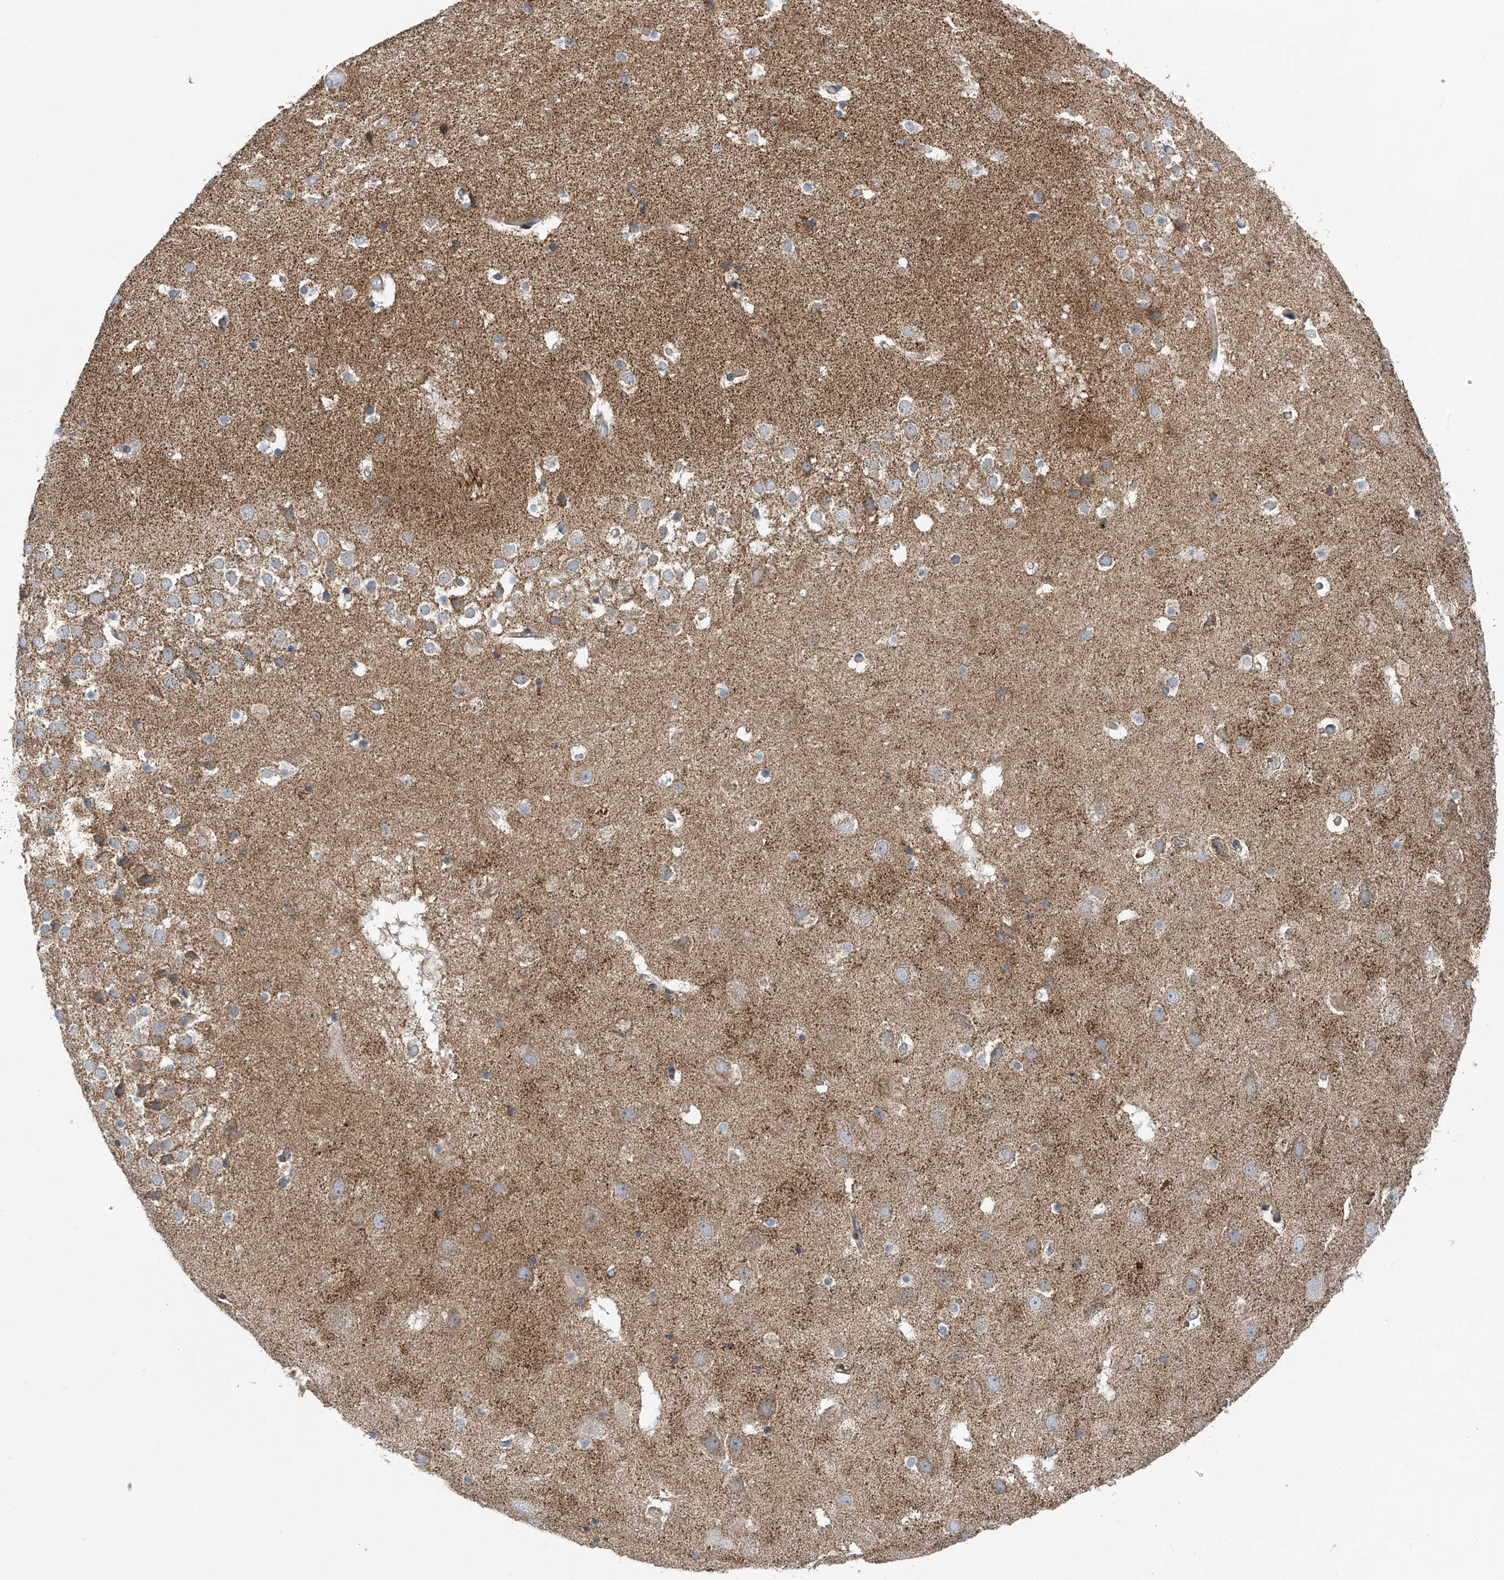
{"staining": {"intensity": "moderate", "quantity": "<25%", "location": "cytoplasmic/membranous"}, "tissue": "hippocampus", "cell_type": "Glial cells", "image_type": "normal", "snomed": [{"axis": "morphology", "description": "Normal tissue, NOS"}, {"axis": "topography", "description": "Hippocampus"}], "caption": "Protein staining of unremarkable hippocampus demonstrates moderate cytoplasmic/membranous positivity in approximately <25% of glial cells.", "gene": "P2RX7", "patient": {"sex": "female", "age": 52}}